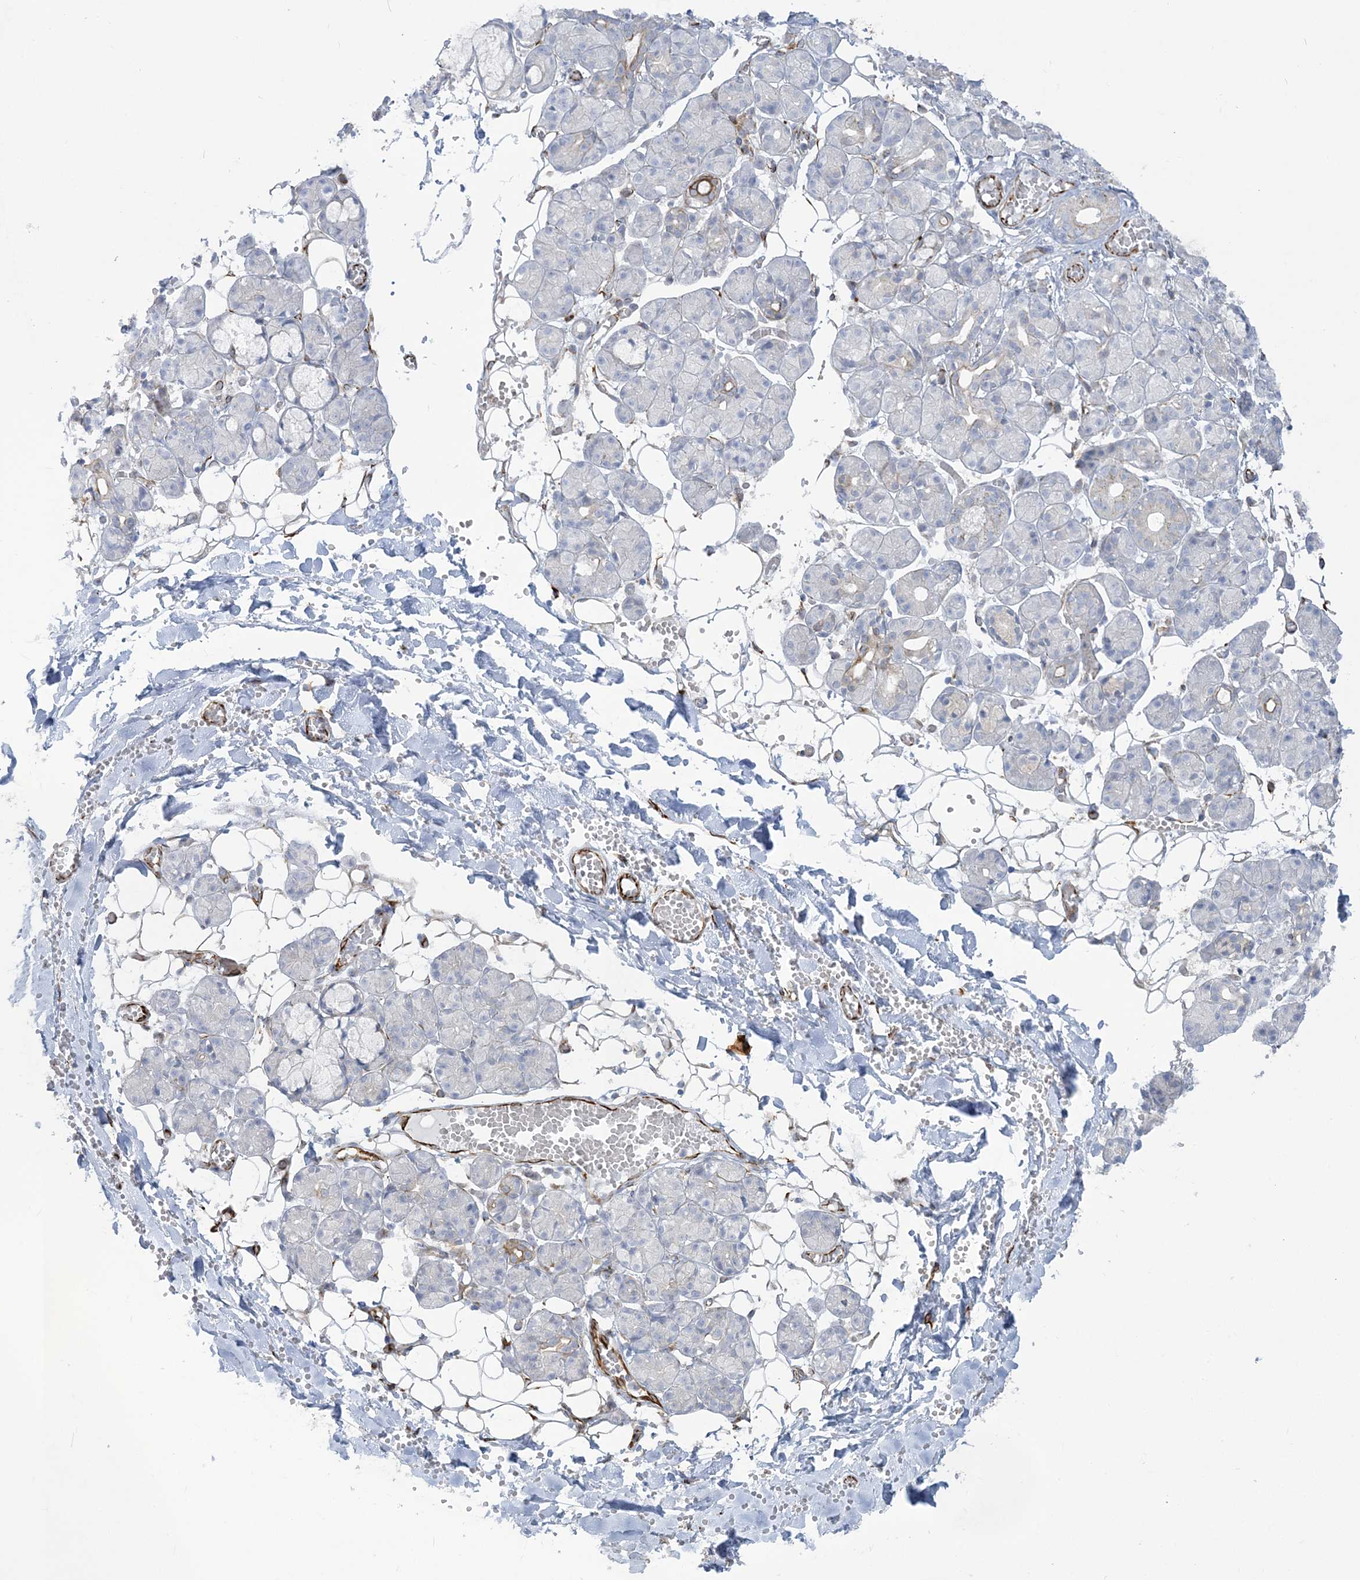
{"staining": {"intensity": "negative", "quantity": "none", "location": "none"}, "tissue": "salivary gland", "cell_type": "Glandular cells", "image_type": "normal", "snomed": [{"axis": "morphology", "description": "Normal tissue, NOS"}, {"axis": "topography", "description": "Salivary gland"}], "caption": "This is an immunohistochemistry (IHC) histopathology image of benign salivary gland. There is no staining in glandular cells.", "gene": "PPIL6", "patient": {"sex": "male", "age": 63}}